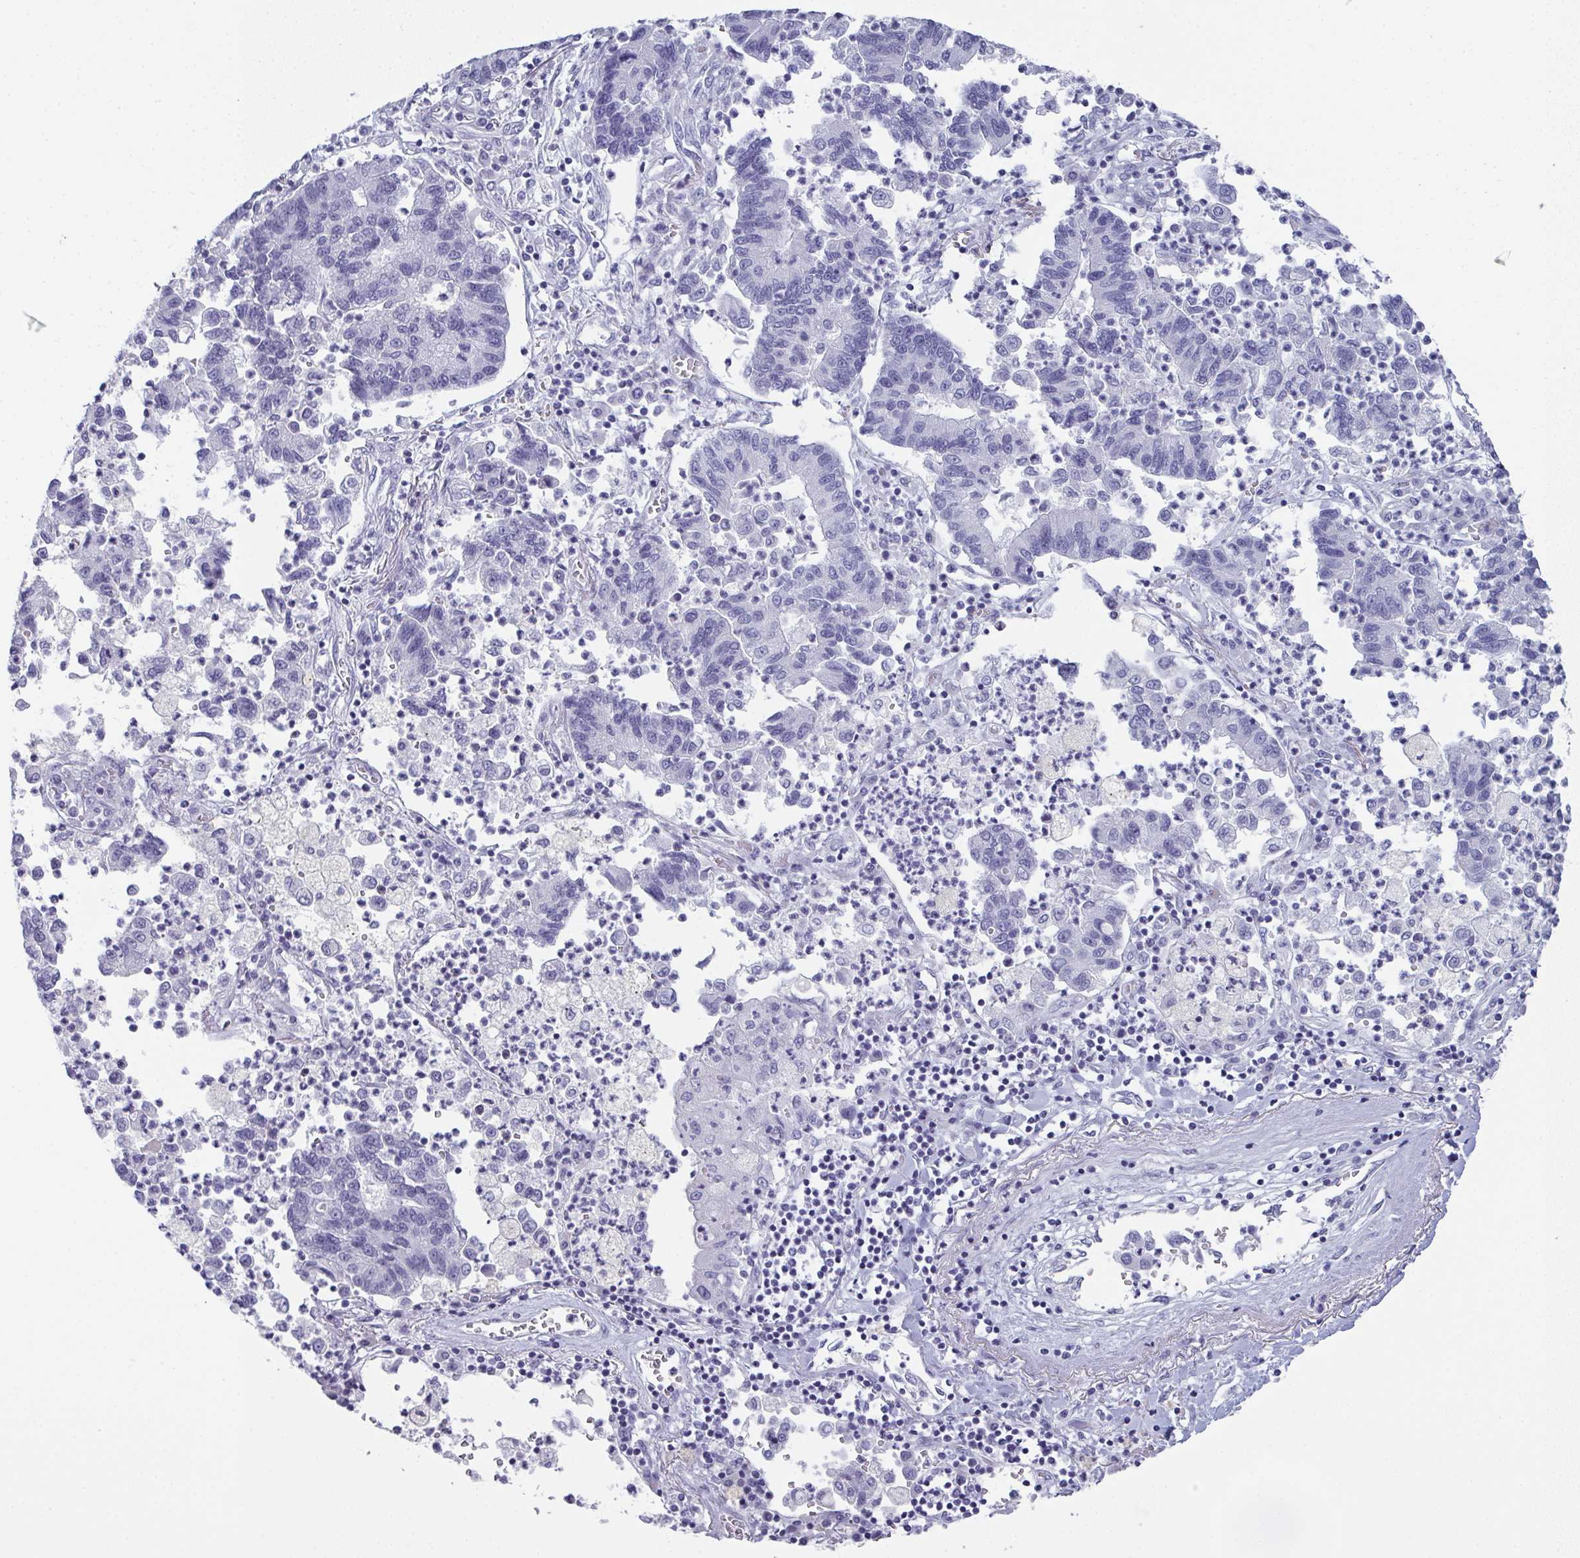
{"staining": {"intensity": "negative", "quantity": "none", "location": "none"}, "tissue": "lung cancer", "cell_type": "Tumor cells", "image_type": "cancer", "snomed": [{"axis": "morphology", "description": "Adenocarcinoma, NOS"}, {"axis": "topography", "description": "Lung"}], "caption": "Lung cancer was stained to show a protein in brown. There is no significant expression in tumor cells. (Immunohistochemistry (ihc), brightfield microscopy, high magnification).", "gene": "SLC36A2", "patient": {"sex": "female", "age": 57}}